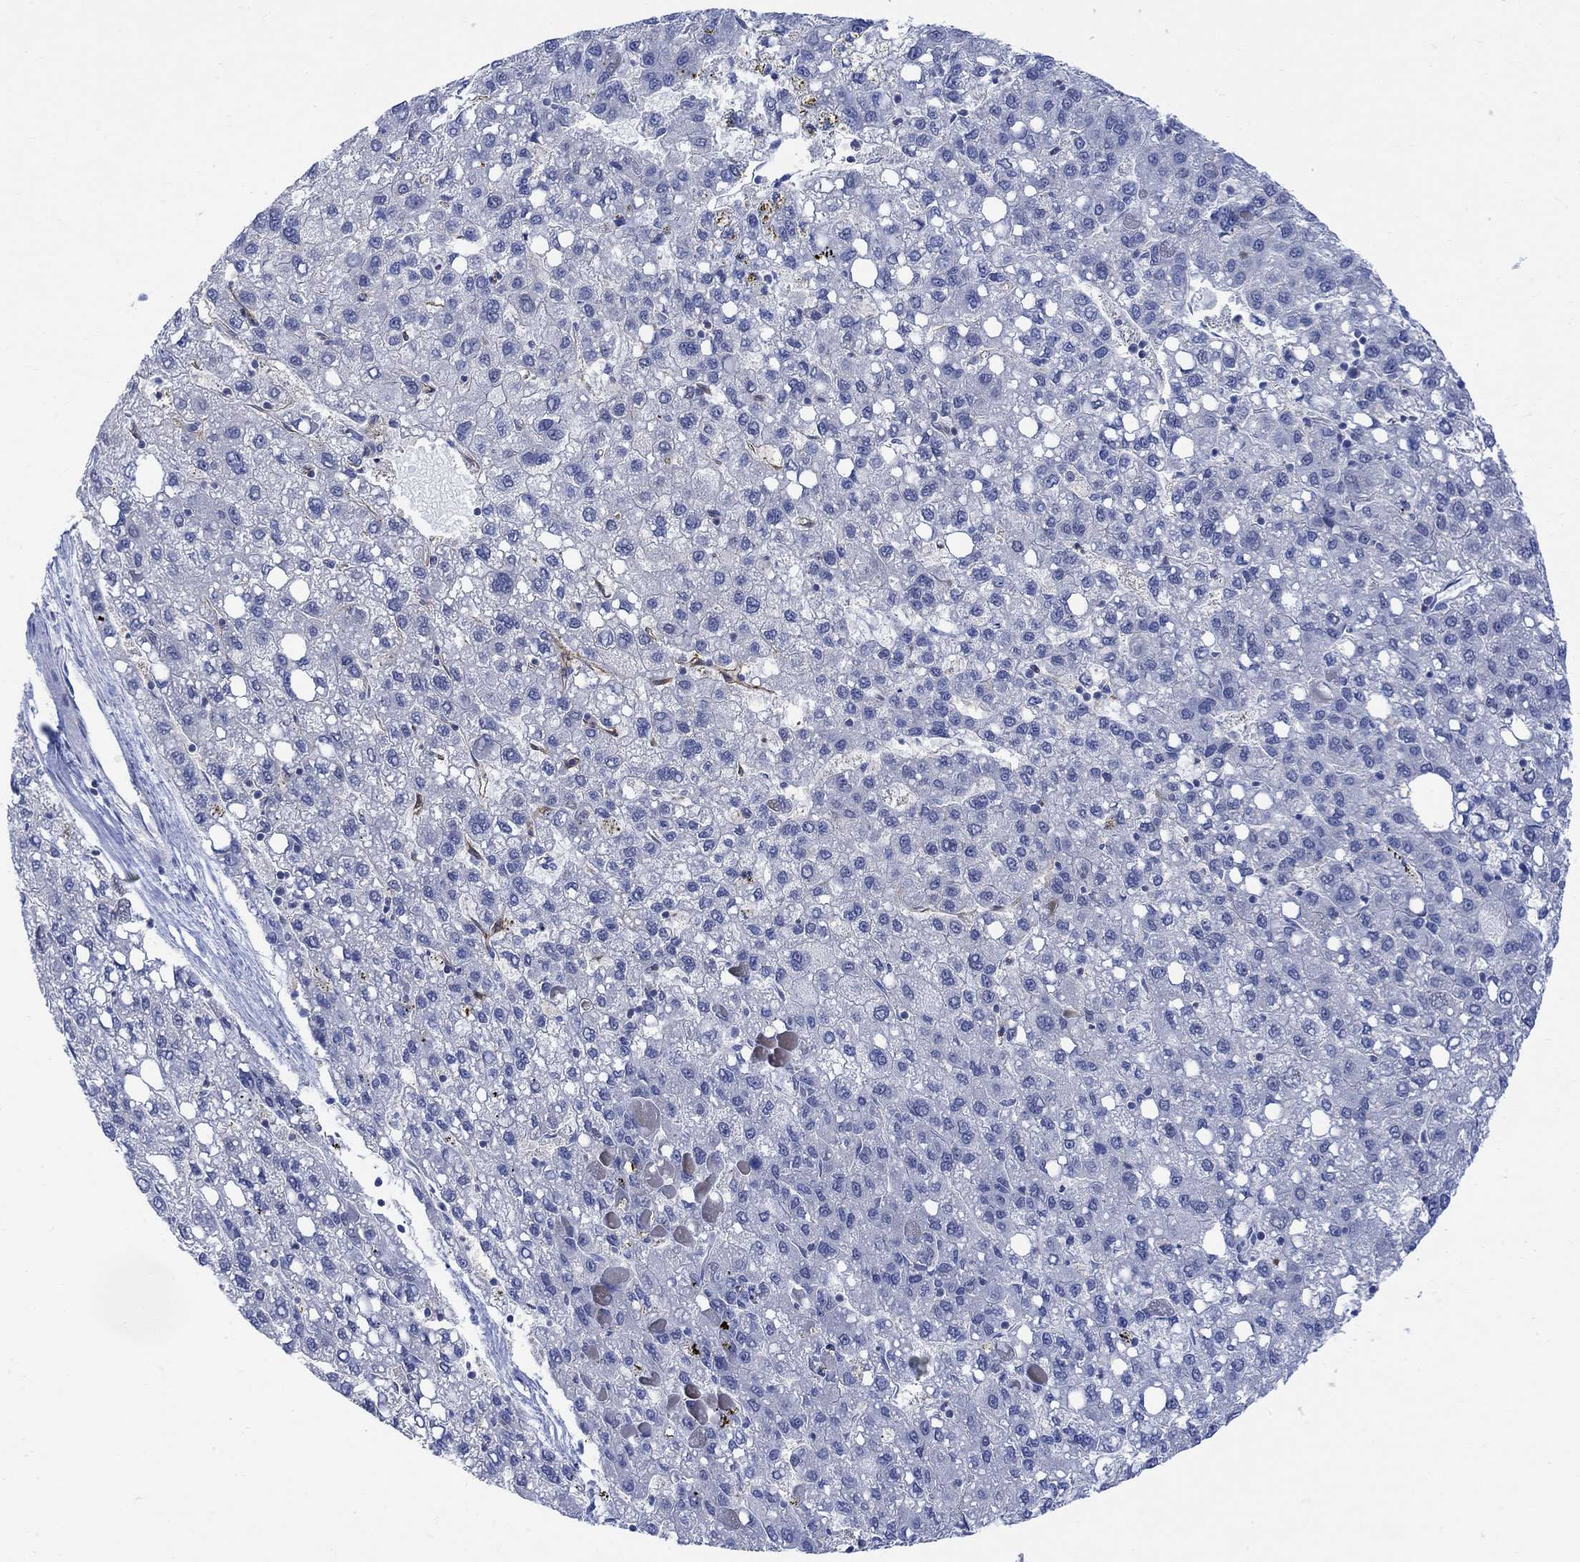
{"staining": {"intensity": "negative", "quantity": "none", "location": "none"}, "tissue": "liver cancer", "cell_type": "Tumor cells", "image_type": "cancer", "snomed": [{"axis": "morphology", "description": "Carcinoma, Hepatocellular, NOS"}, {"axis": "topography", "description": "Liver"}], "caption": "High magnification brightfield microscopy of liver cancer (hepatocellular carcinoma) stained with DAB (brown) and counterstained with hematoxylin (blue): tumor cells show no significant positivity.", "gene": "ARSK", "patient": {"sex": "female", "age": 82}}